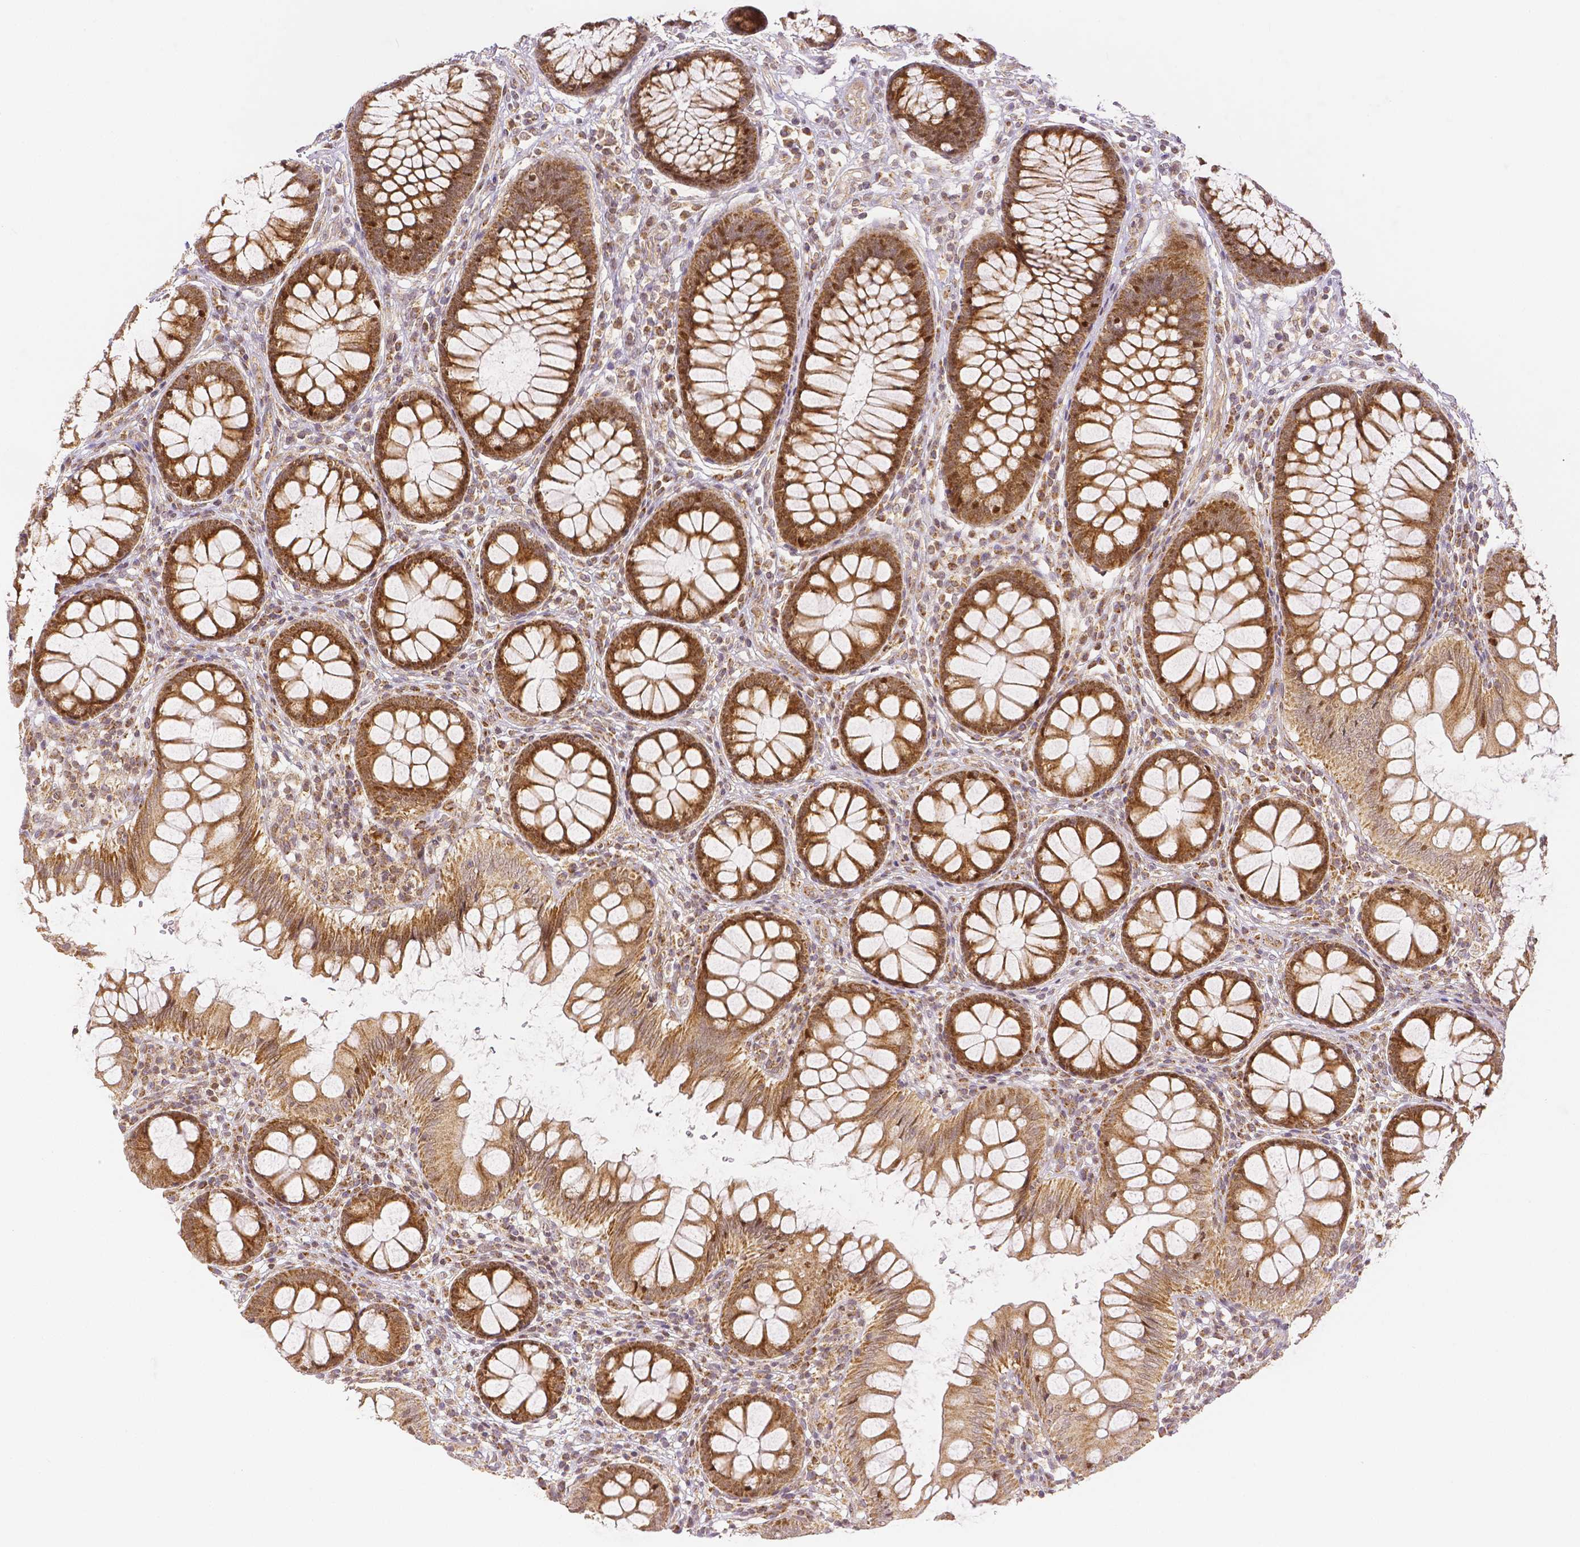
{"staining": {"intensity": "moderate", "quantity": ">75%", "location": "cytoplasmic/membranous,nuclear"}, "tissue": "colon", "cell_type": "Glandular cells", "image_type": "normal", "snomed": [{"axis": "morphology", "description": "Normal tissue, NOS"}, {"axis": "morphology", "description": "Adenoma, NOS"}, {"axis": "topography", "description": "Soft tissue"}, {"axis": "topography", "description": "Colon"}], "caption": "Colon stained with a brown dye shows moderate cytoplasmic/membranous,nuclear positive staining in approximately >75% of glandular cells.", "gene": "RHOT1", "patient": {"sex": "male", "age": 47}}